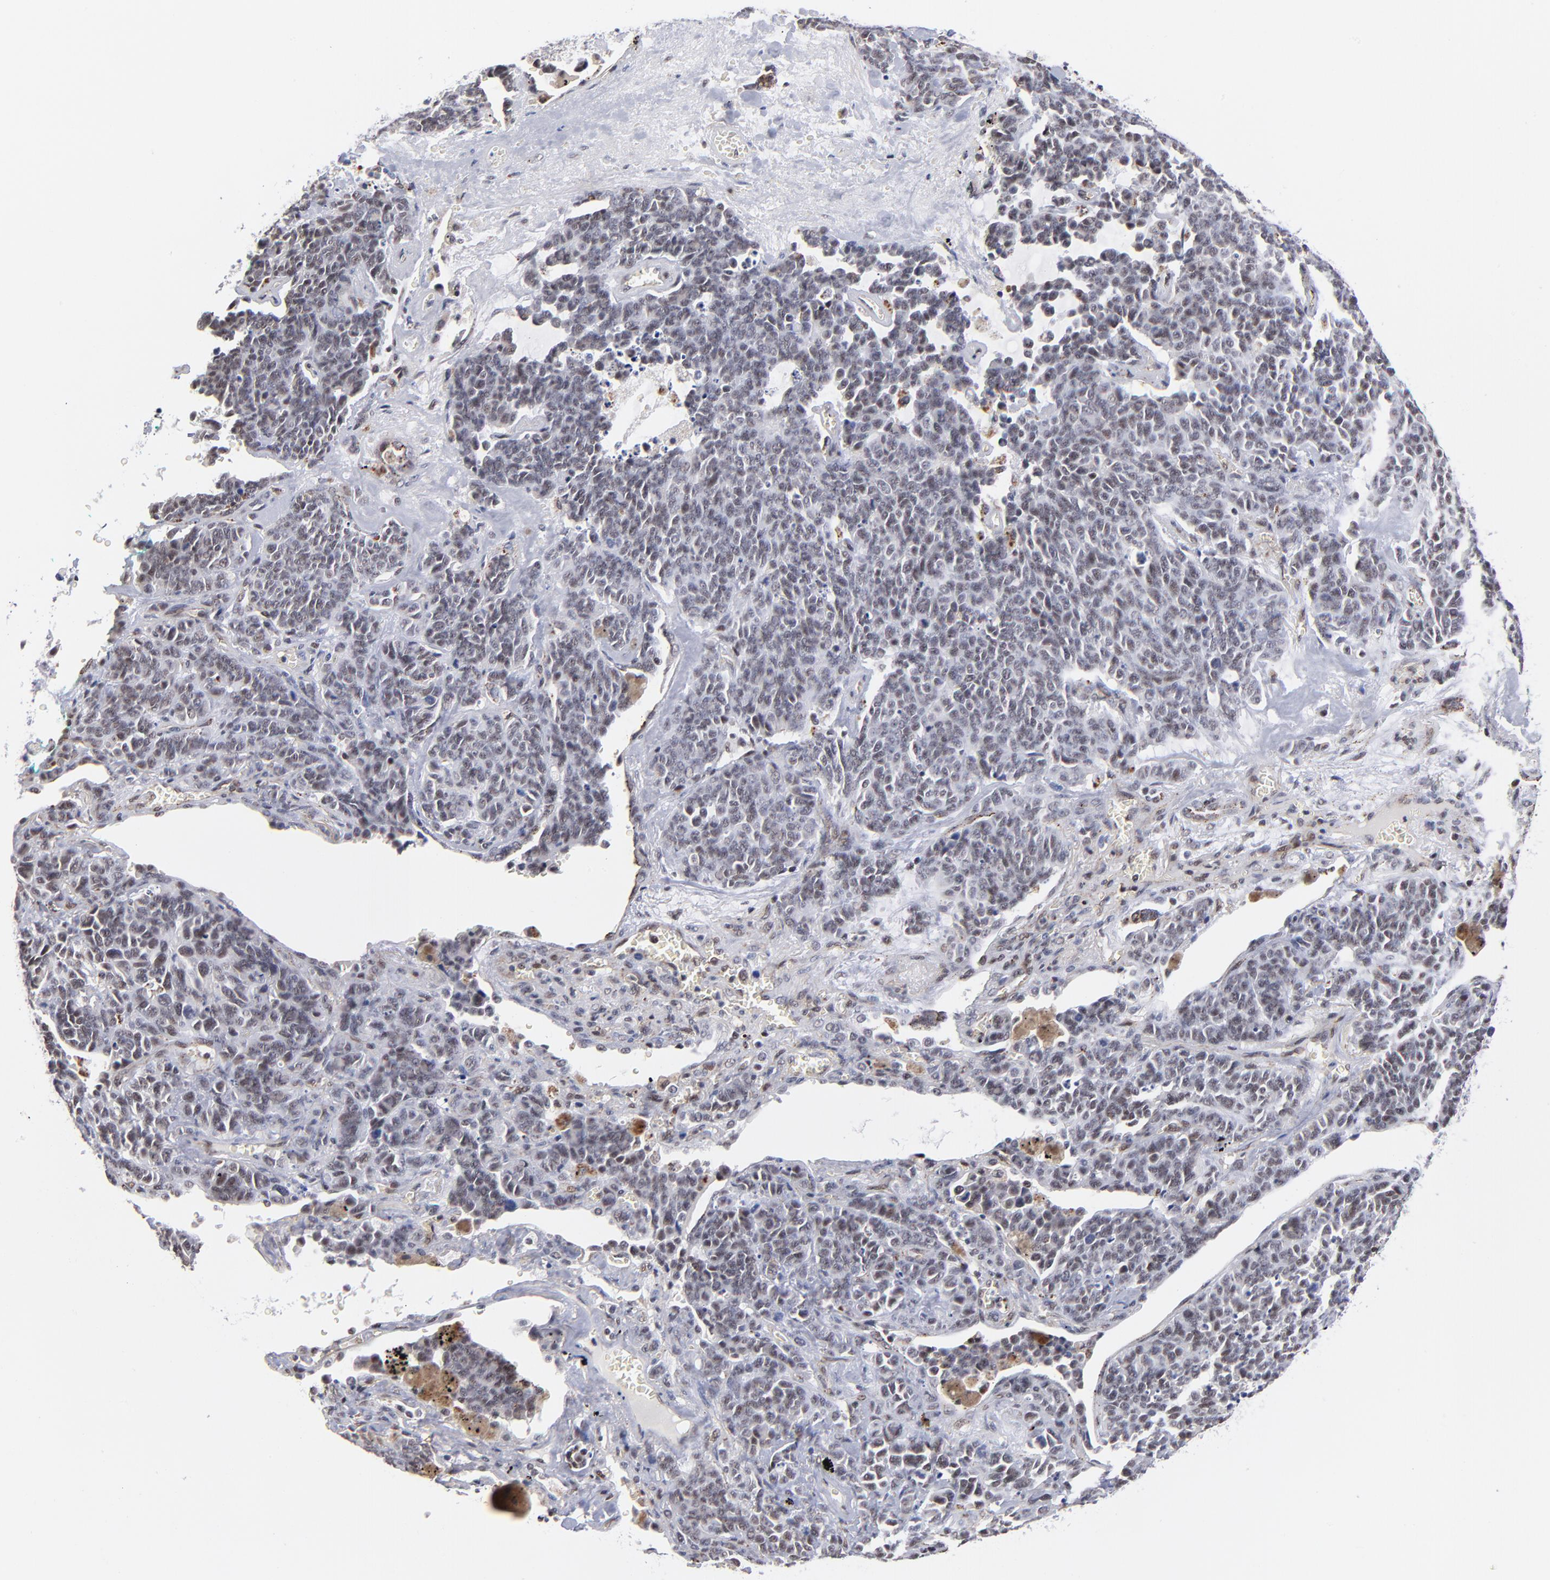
{"staining": {"intensity": "weak", "quantity": "<25%", "location": "nuclear"}, "tissue": "lung cancer", "cell_type": "Tumor cells", "image_type": "cancer", "snomed": [{"axis": "morphology", "description": "Neoplasm, malignant, NOS"}, {"axis": "topography", "description": "Lung"}], "caption": "Immunohistochemical staining of human lung neoplasm (malignant) shows no significant expression in tumor cells.", "gene": "GABPA", "patient": {"sex": "female", "age": 58}}